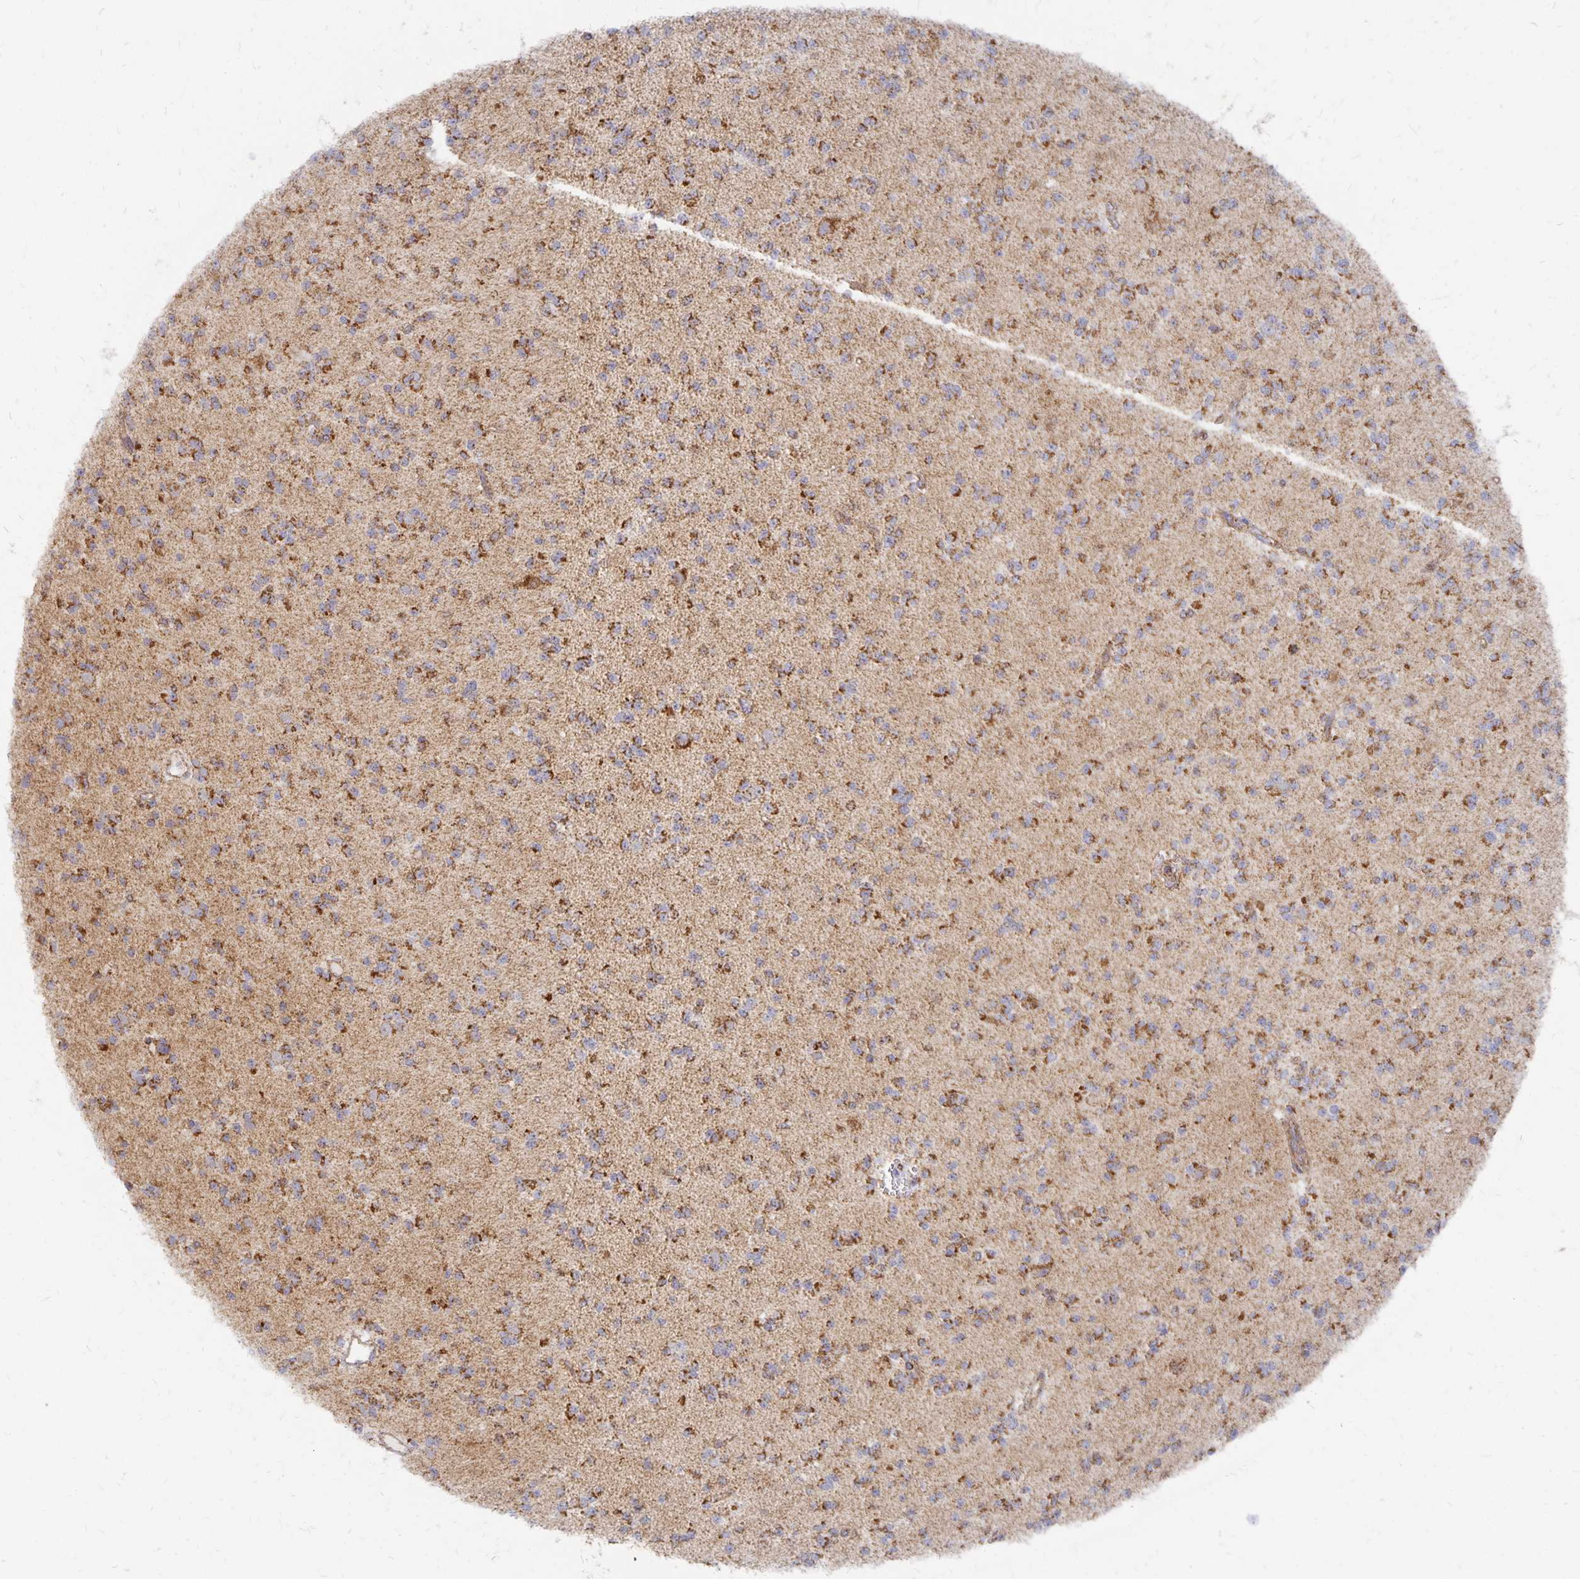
{"staining": {"intensity": "moderate", "quantity": ">75%", "location": "cytoplasmic/membranous"}, "tissue": "glioma", "cell_type": "Tumor cells", "image_type": "cancer", "snomed": [{"axis": "morphology", "description": "Glioma, malignant, High grade"}, {"axis": "topography", "description": "Brain"}], "caption": "High-power microscopy captured an immunohistochemistry histopathology image of glioma, revealing moderate cytoplasmic/membranous expression in approximately >75% of tumor cells.", "gene": "STOML2", "patient": {"sex": "male", "age": 36}}